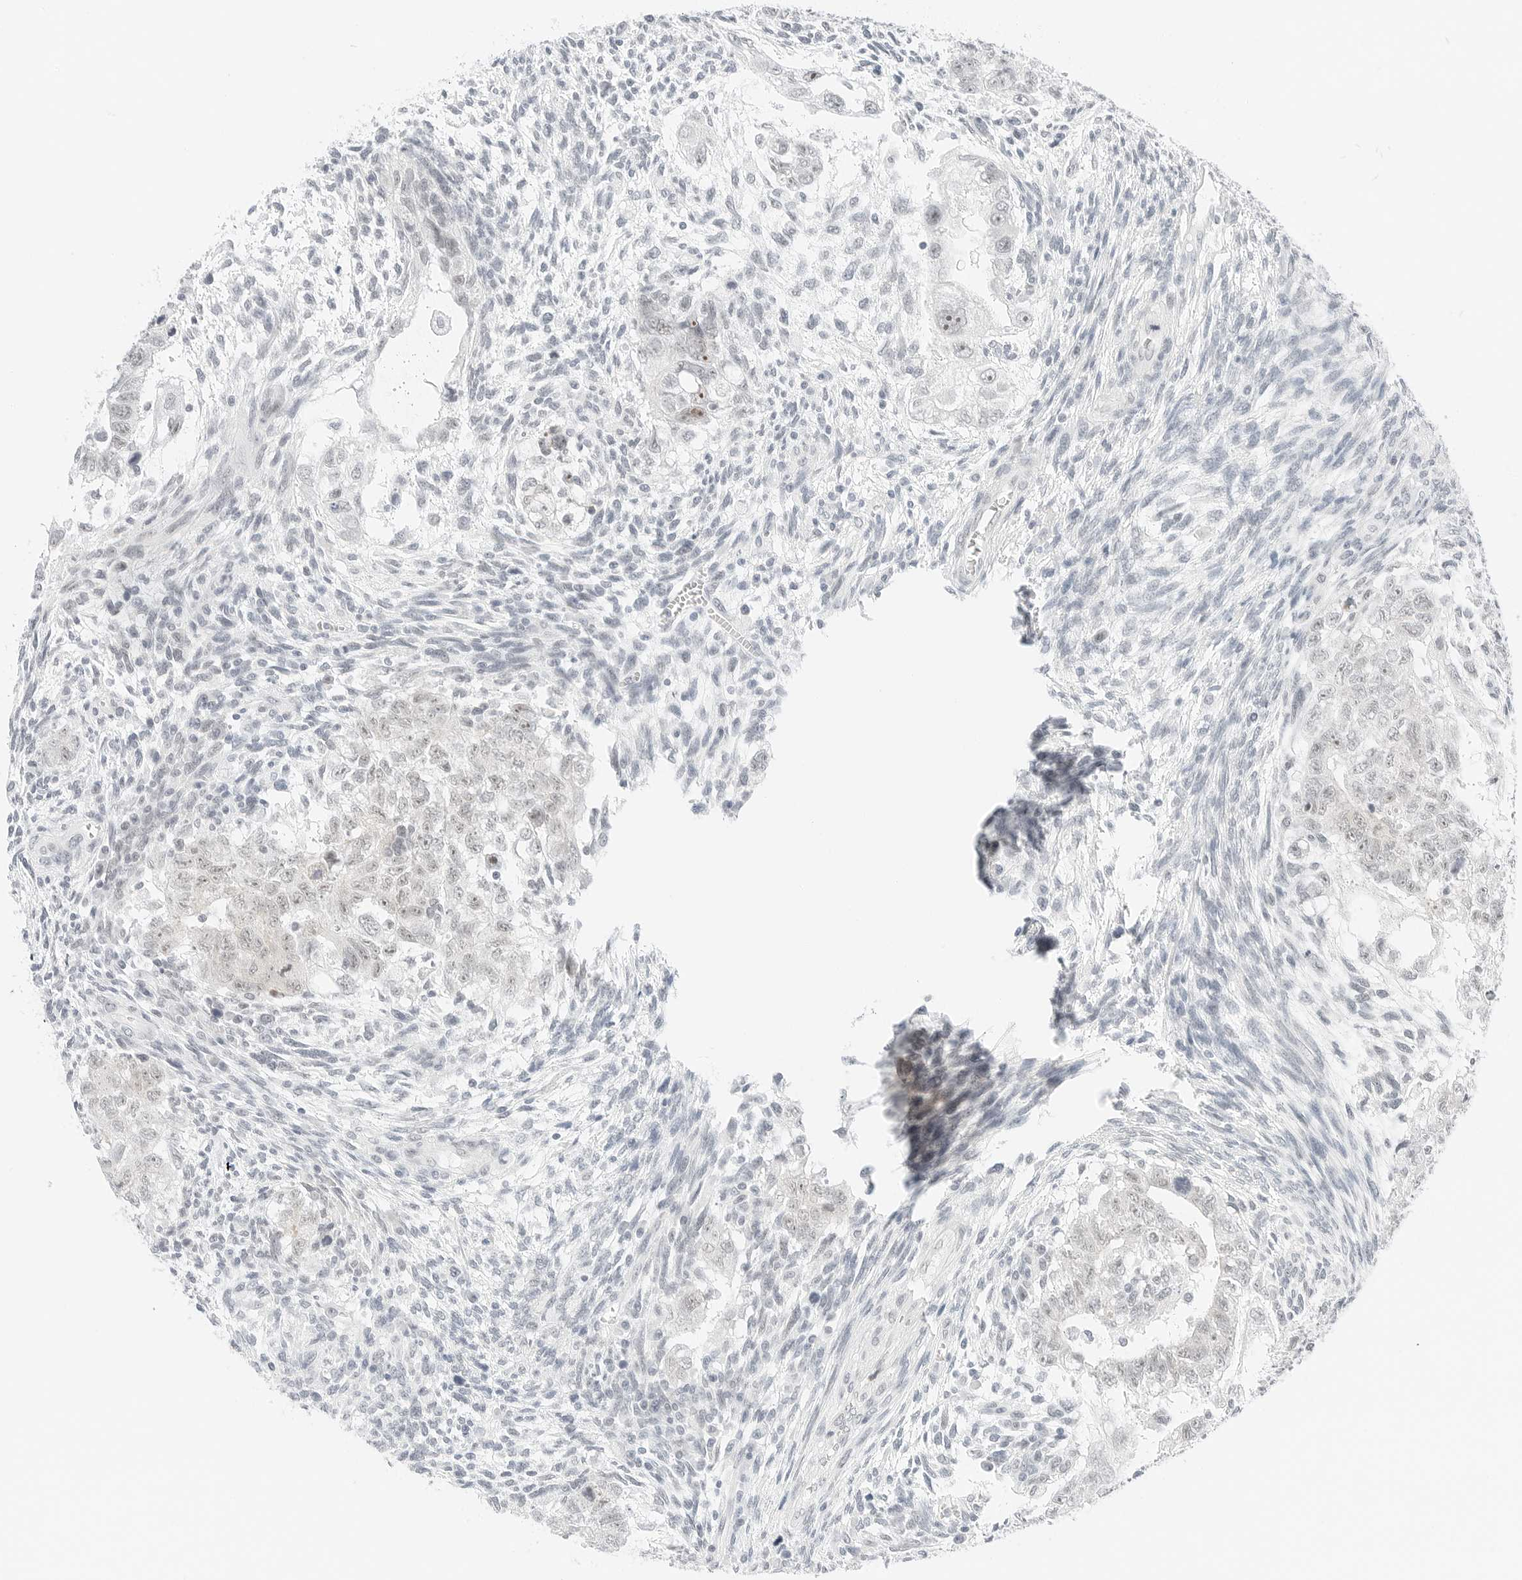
{"staining": {"intensity": "weak", "quantity": "<25%", "location": "nuclear"}, "tissue": "testis cancer", "cell_type": "Tumor cells", "image_type": "cancer", "snomed": [{"axis": "morphology", "description": "Carcinoma, Embryonal, NOS"}, {"axis": "topography", "description": "Testis"}], "caption": "An IHC histopathology image of embryonal carcinoma (testis) is shown. There is no staining in tumor cells of embryonal carcinoma (testis). (DAB immunohistochemistry (IHC) with hematoxylin counter stain).", "gene": "CCSAP", "patient": {"sex": "male", "age": 37}}